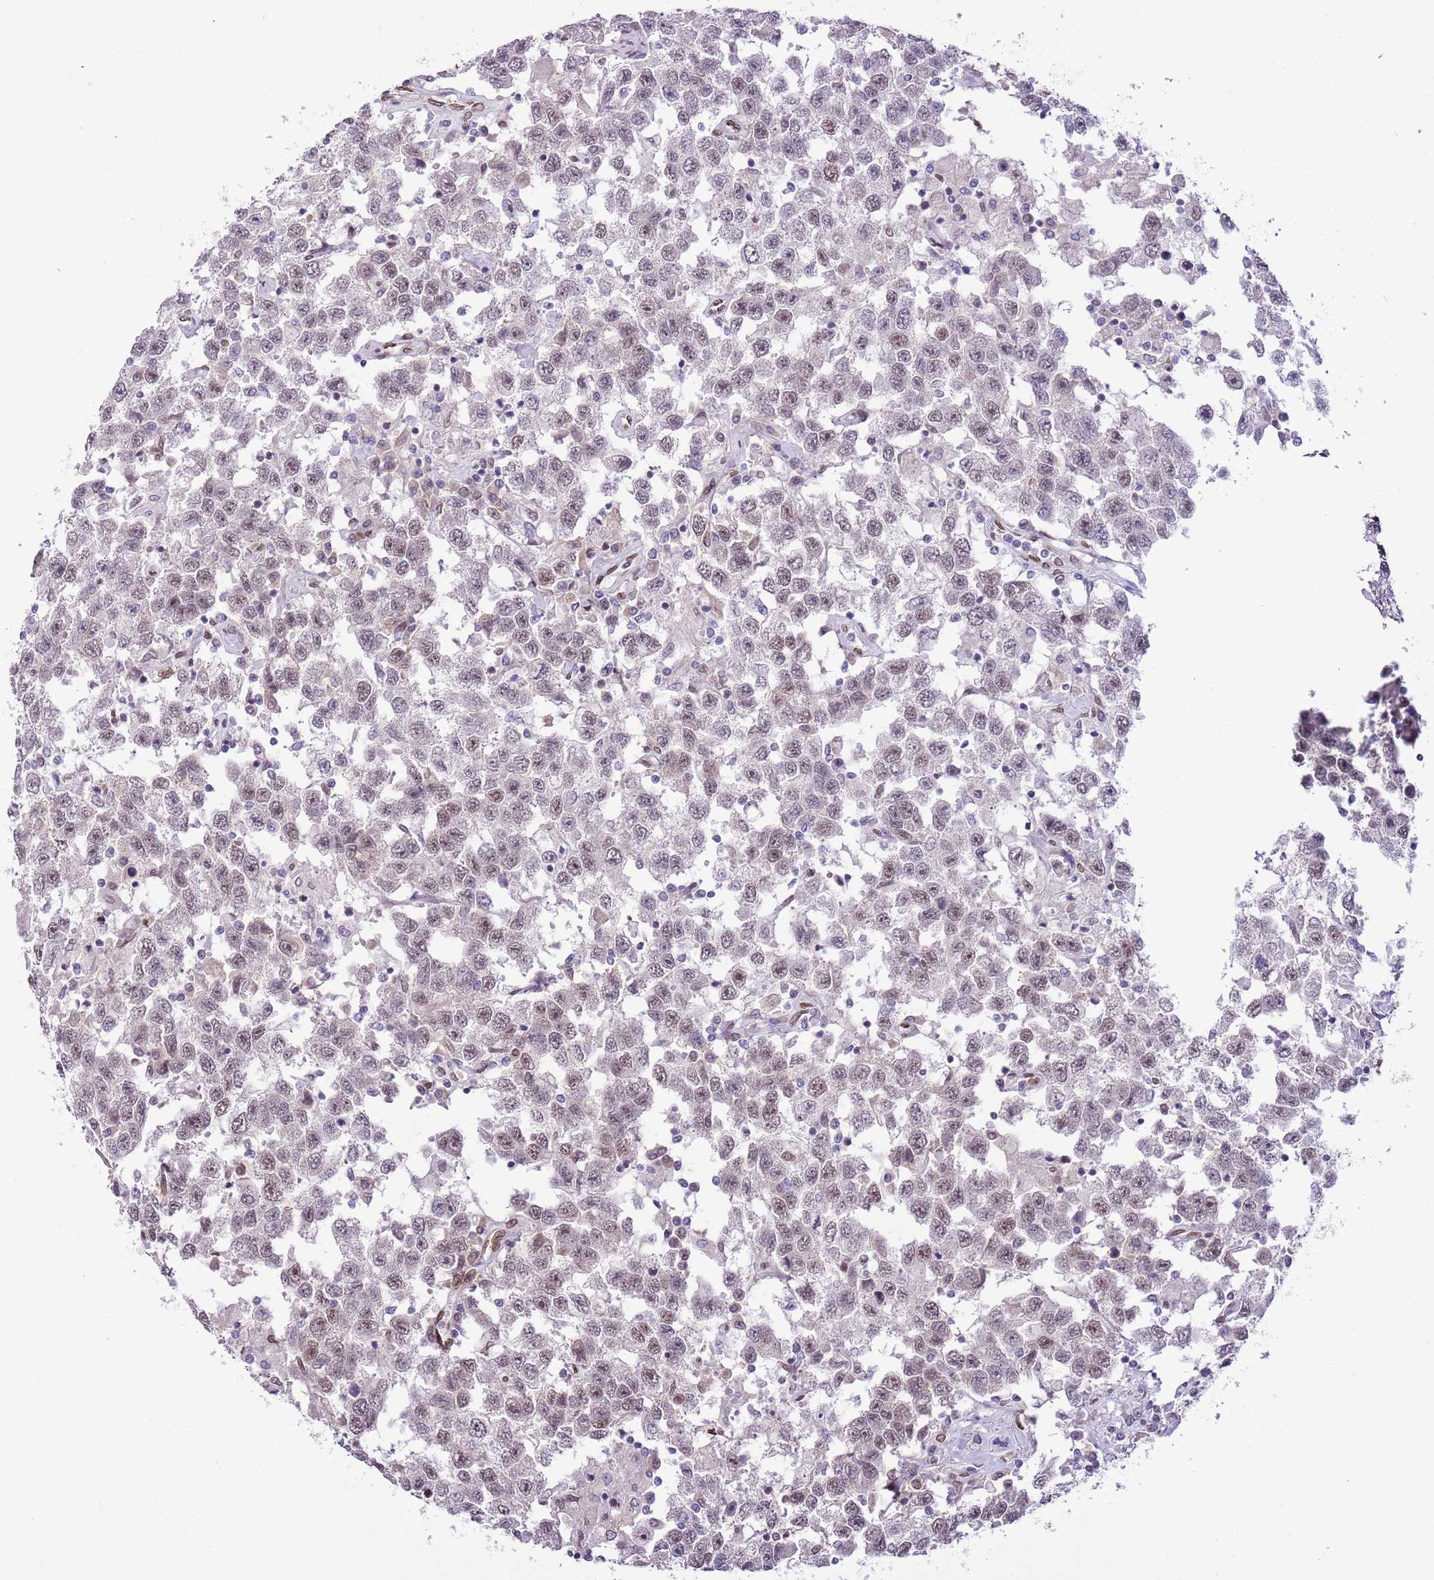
{"staining": {"intensity": "weak", "quantity": "25%-75%", "location": "nuclear"}, "tissue": "testis cancer", "cell_type": "Tumor cells", "image_type": "cancer", "snomed": [{"axis": "morphology", "description": "Seminoma, NOS"}, {"axis": "topography", "description": "Testis"}], "caption": "Protein analysis of seminoma (testis) tissue demonstrates weak nuclear expression in about 25%-75% of tumor cells.", "gene": "ZGLP1", "patient": {"sex": "male", "age": 41}}